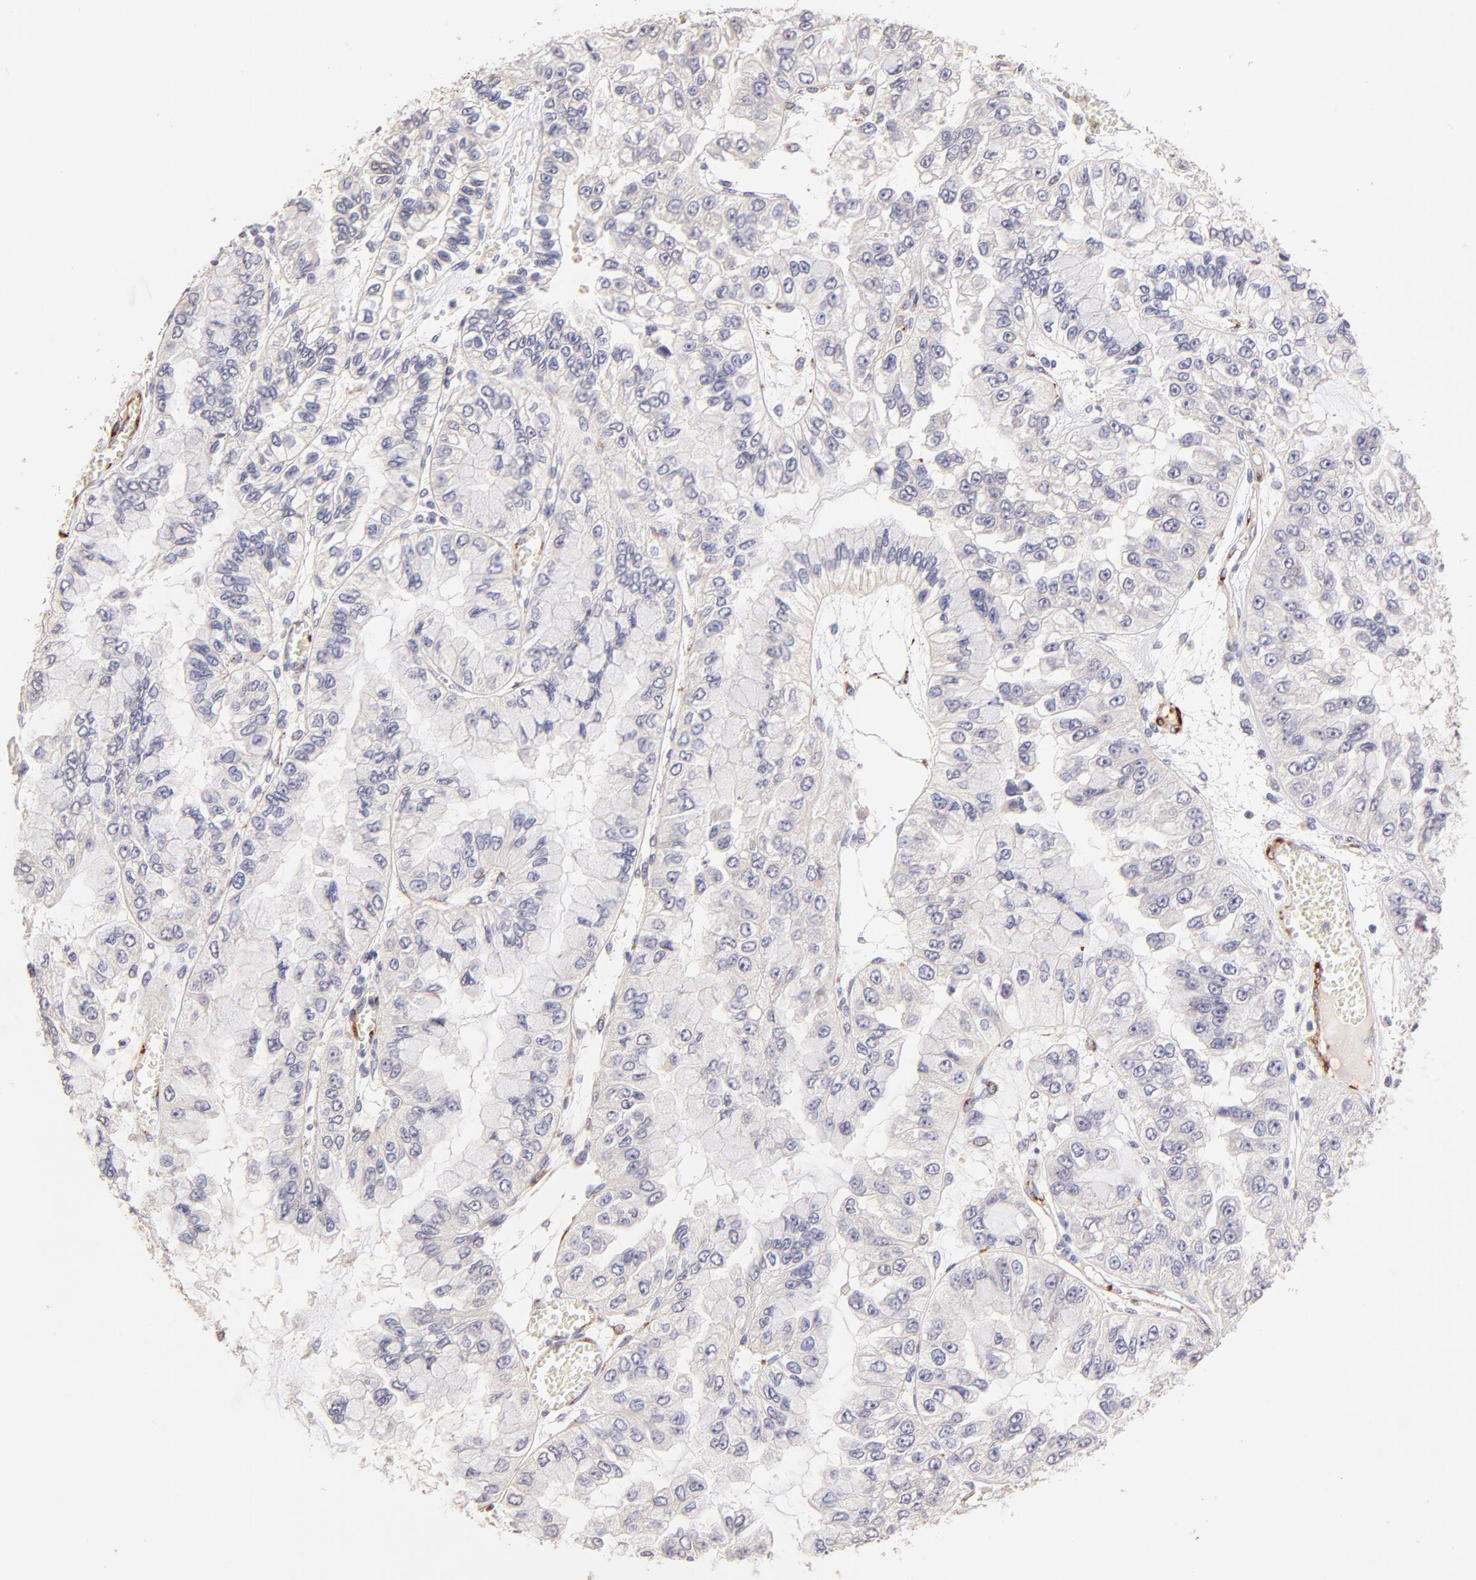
{"staining": {"intensity": "negative", "quantity": "none", "location": "none"}, "tissue": "liver cancer", "cell_type": "Tumor cells", "image_type": "cancer", "snomed": [{"axis": "morphology", "description": "Cholangiocarcinoma"}, {"axis": "topography", "description": "Liver"}], "caption": "Protein analysis of cholangiocarcinoma (liver) shows no significant positivity in tumor cells.", "gene": "SPARC", "patient": {"sex": "female", "age": 79}}